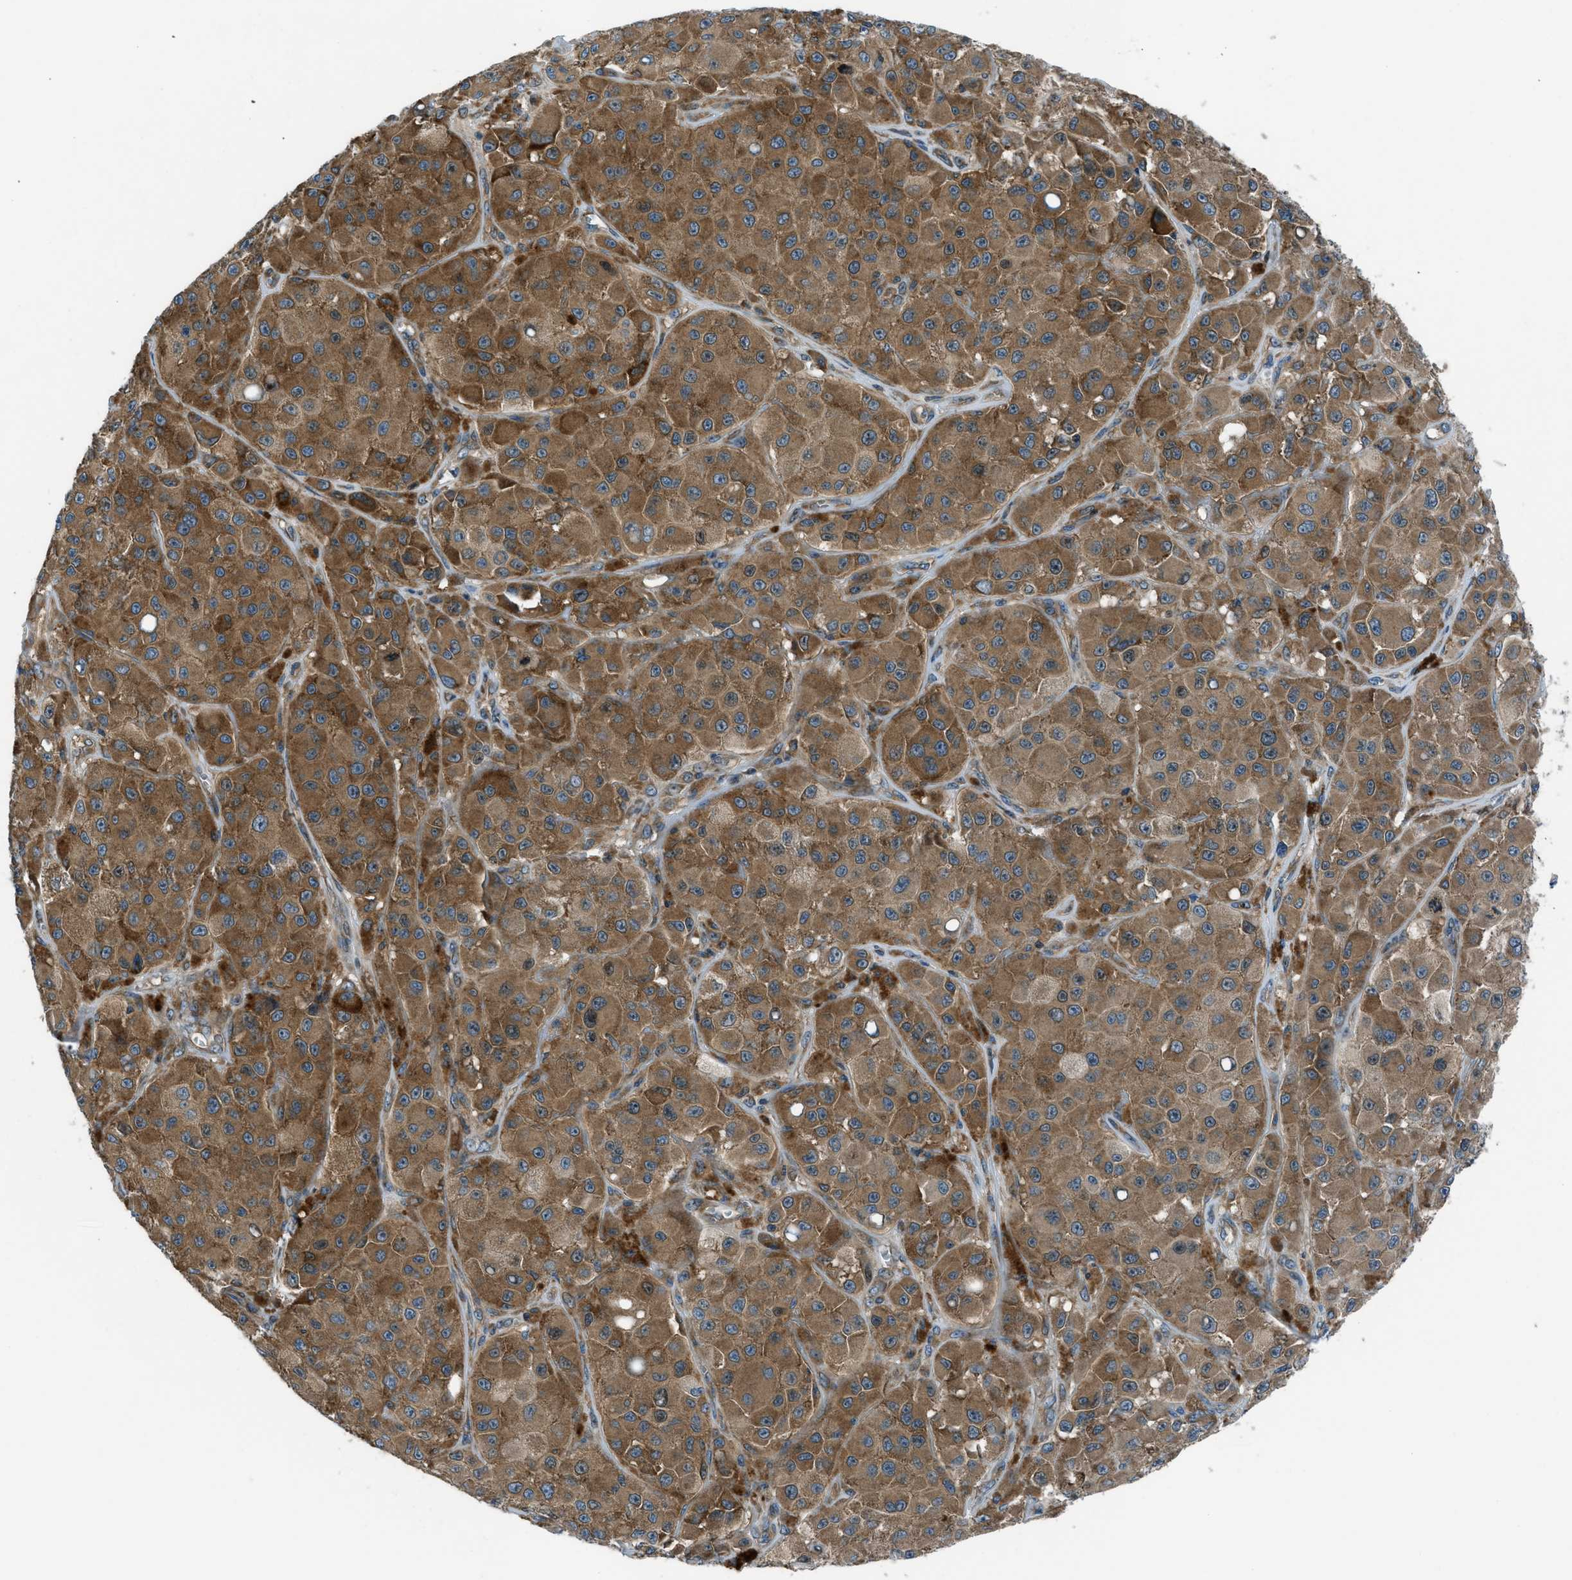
{"staining": {"intensity": "strong", "quantity": ">75%", "location": "cytoplasmic/membranous"}, "tissue": "melanoma", "cell_type": "Tumor cells", "image_type": "cancer", "snomed": [{"axis": "morphology", "description": "Malignant melanoma, NOS"}, {"axis": "topography", "description": "Skin"}], "caption": "Immunohistochemistry (IHC) (DAB) staining of human malignant melanoma demonstrates strong cytoplasmic/membranous protein expression in about >75% of tumor cells. (IHC, brightfield microscopy, high magnification).", "gene": "ARFGAP2", "patient": {"sex": "male", "age": 84}}